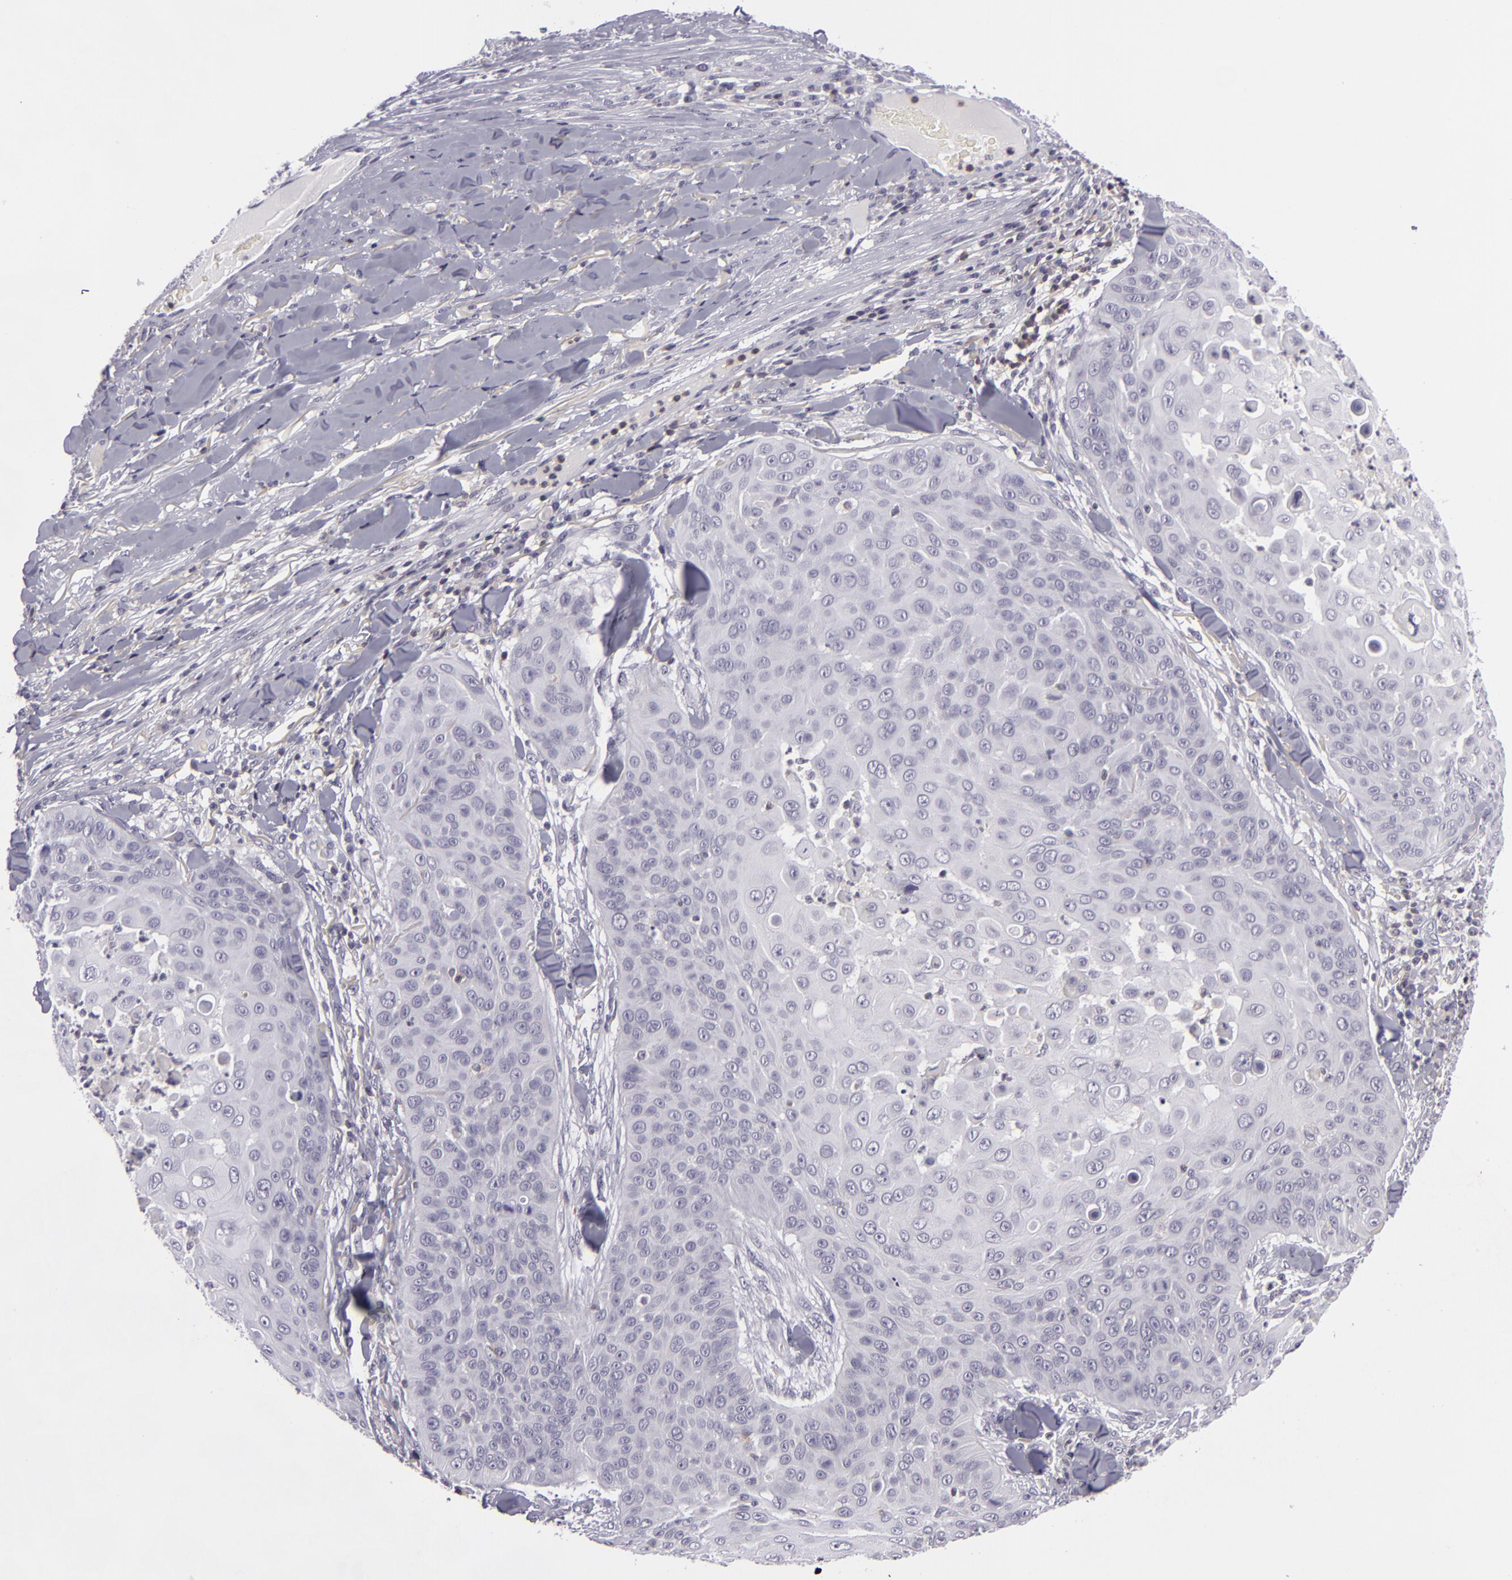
{"staining": {"intensity": "negative", "quantity": "none", "location": "none"}, "tissue": "skin cancer", "cell_type": "Tumor cells", "image_type": "cancer", "snomed": [{"axis": "morphology", "description": "Squamous cell carcinoma, NOS"}, {"axis": "topography", "description": "Skin"}], "caption": "An image of human skin cancer is negative for staining in tumor cells.", "gene": "KCNAB2", "patient": {"sex": "male", "age": 82}}